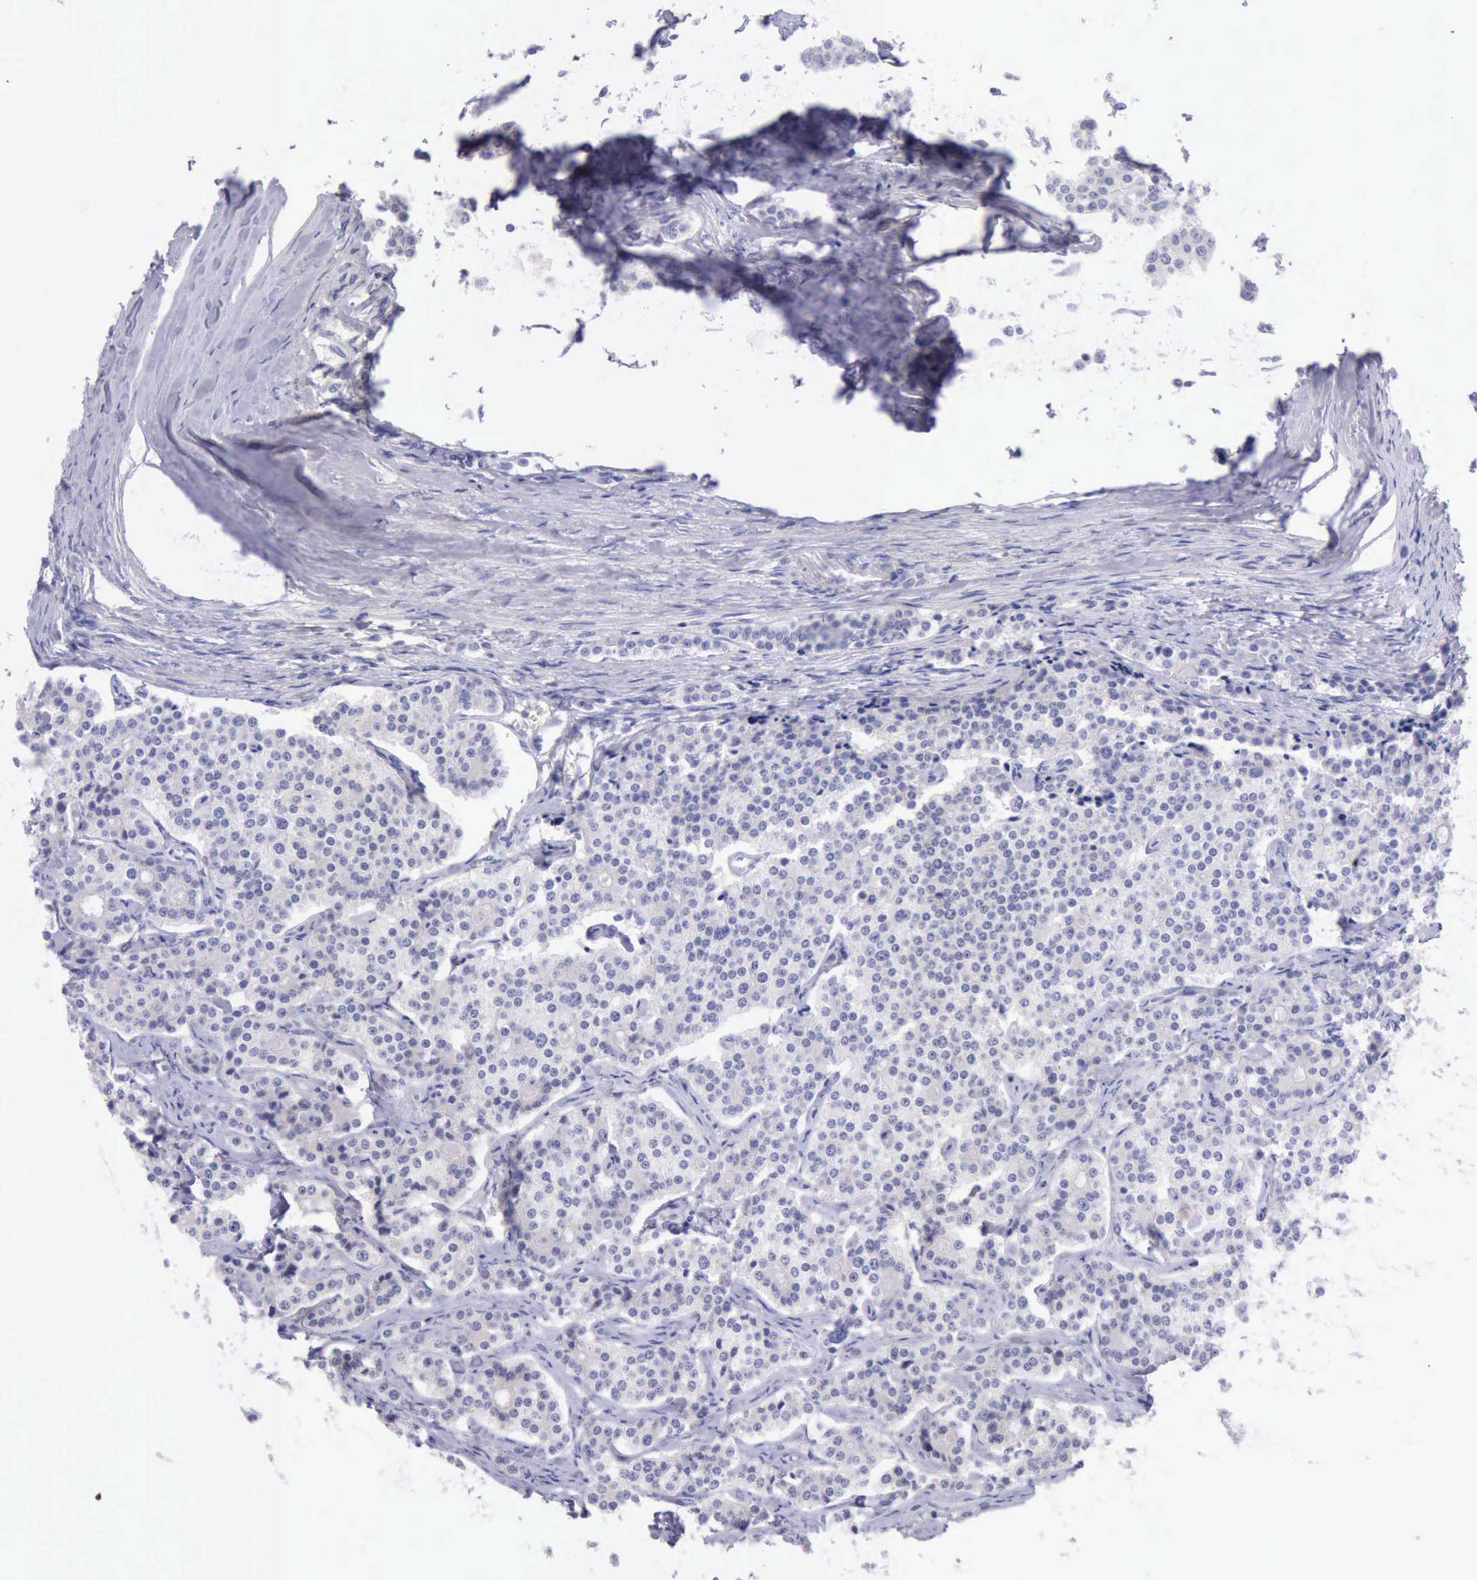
{"staining": {"intensity": "negative", "quantity": "none", "location": "none"}, "tissue": "carcinoid", "cell_type": "Tumor cells", "image_type": "cancer", "snomed": [{"axis": "morphology", "description": "Carcinoid, malignant, NOS"}, {"axis": "topography", "description": "Small intestine"}], "caption": "Immunohistochemistry (IHC) histopathology image of neoplastic tissue: carcinoid stained with DAB (3,3'-diaminobenzidine) exhibits no significant protein staining in tumor cells. (Brightfield microscopy of DAB (3,3'-diaminobenzidine) immunohistochemistry at high magnification).", "gene": "LRFN5", "patient": {"sex": "male", "age": 63}}